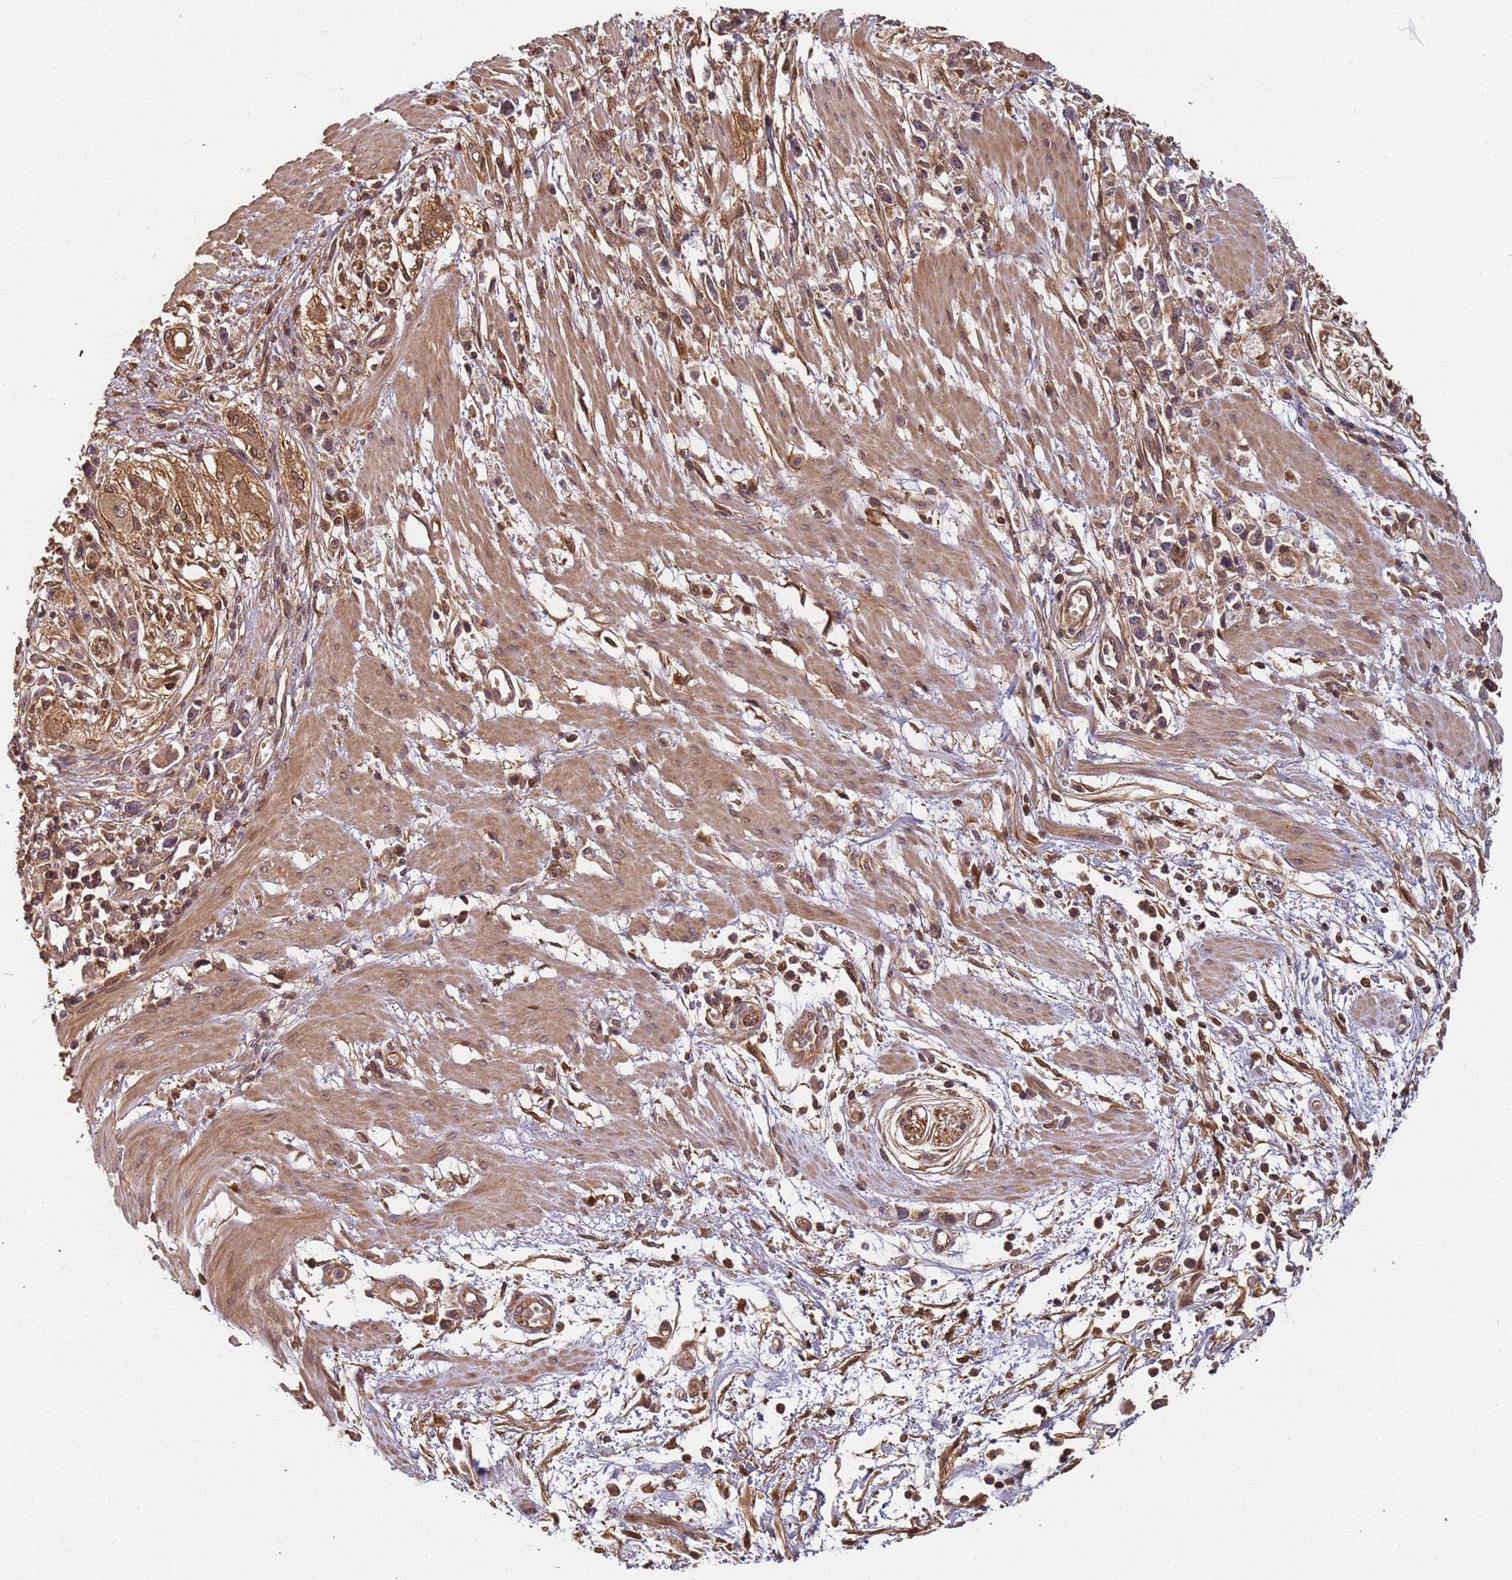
{"staining": {"intensity": "weak", "quantity": "25%-75%", "location": "cytoplasmic/membranous"}, "tissue": "stomach cancer", "cell_type": "Tumor cells", "image_type": "cancer", "snomed": [{"axis": "morphology", "description": "Adenocarcinoma, NOS"}, {"axis": "topography", "description": "Stomach"}], "caption": "Stomach adenocarcinoma stained for a protein shows weak cytoplasmic/membranous positivity in tumor cells.", "gene": "SDCCAG8", "patient": {"sex": "female", "age": 59}}